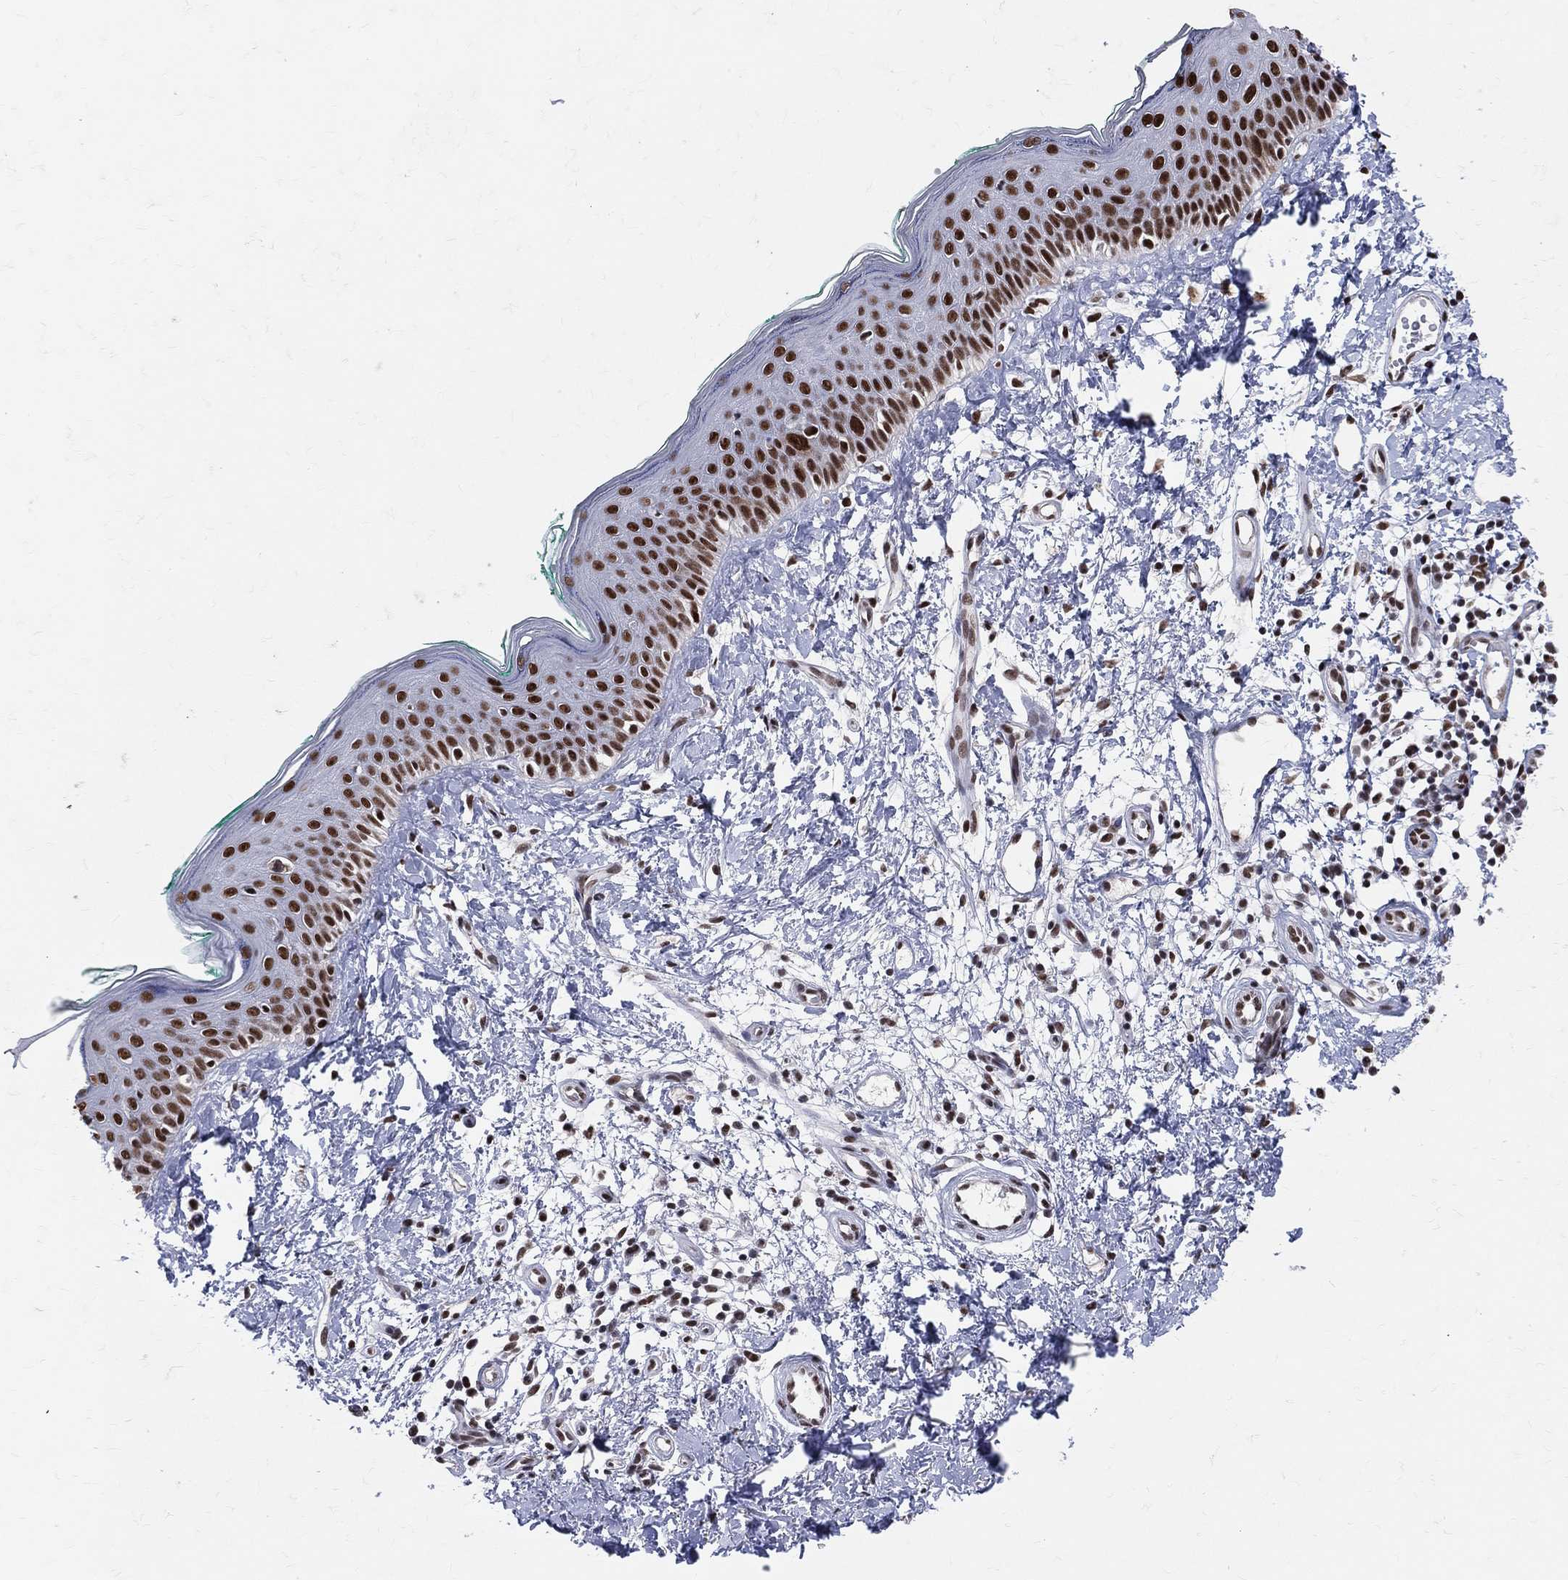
{"staining": {"intensity": "weak", "quantity": "<25%", "location": "nuclear"}, "tissue": "skin", "cell_type": "Fibroblasts", "image_type": "normal", "snomed": [{"axis": "morphology", "description": "Normal tissue, NOS"}, {"axis": "morphology", "description": "Basal cell carcinoma"}, {"axis": "topography", "description": "Skin"}], "caption": "High magnification brightfield microscopy of normal skin stained with DAB (brown) and counterstained with hematoxylin (blue): fibroblasts show no significant positivity.", "gene": "CDK7", "patient": {"sex": "male", "age": 33}}